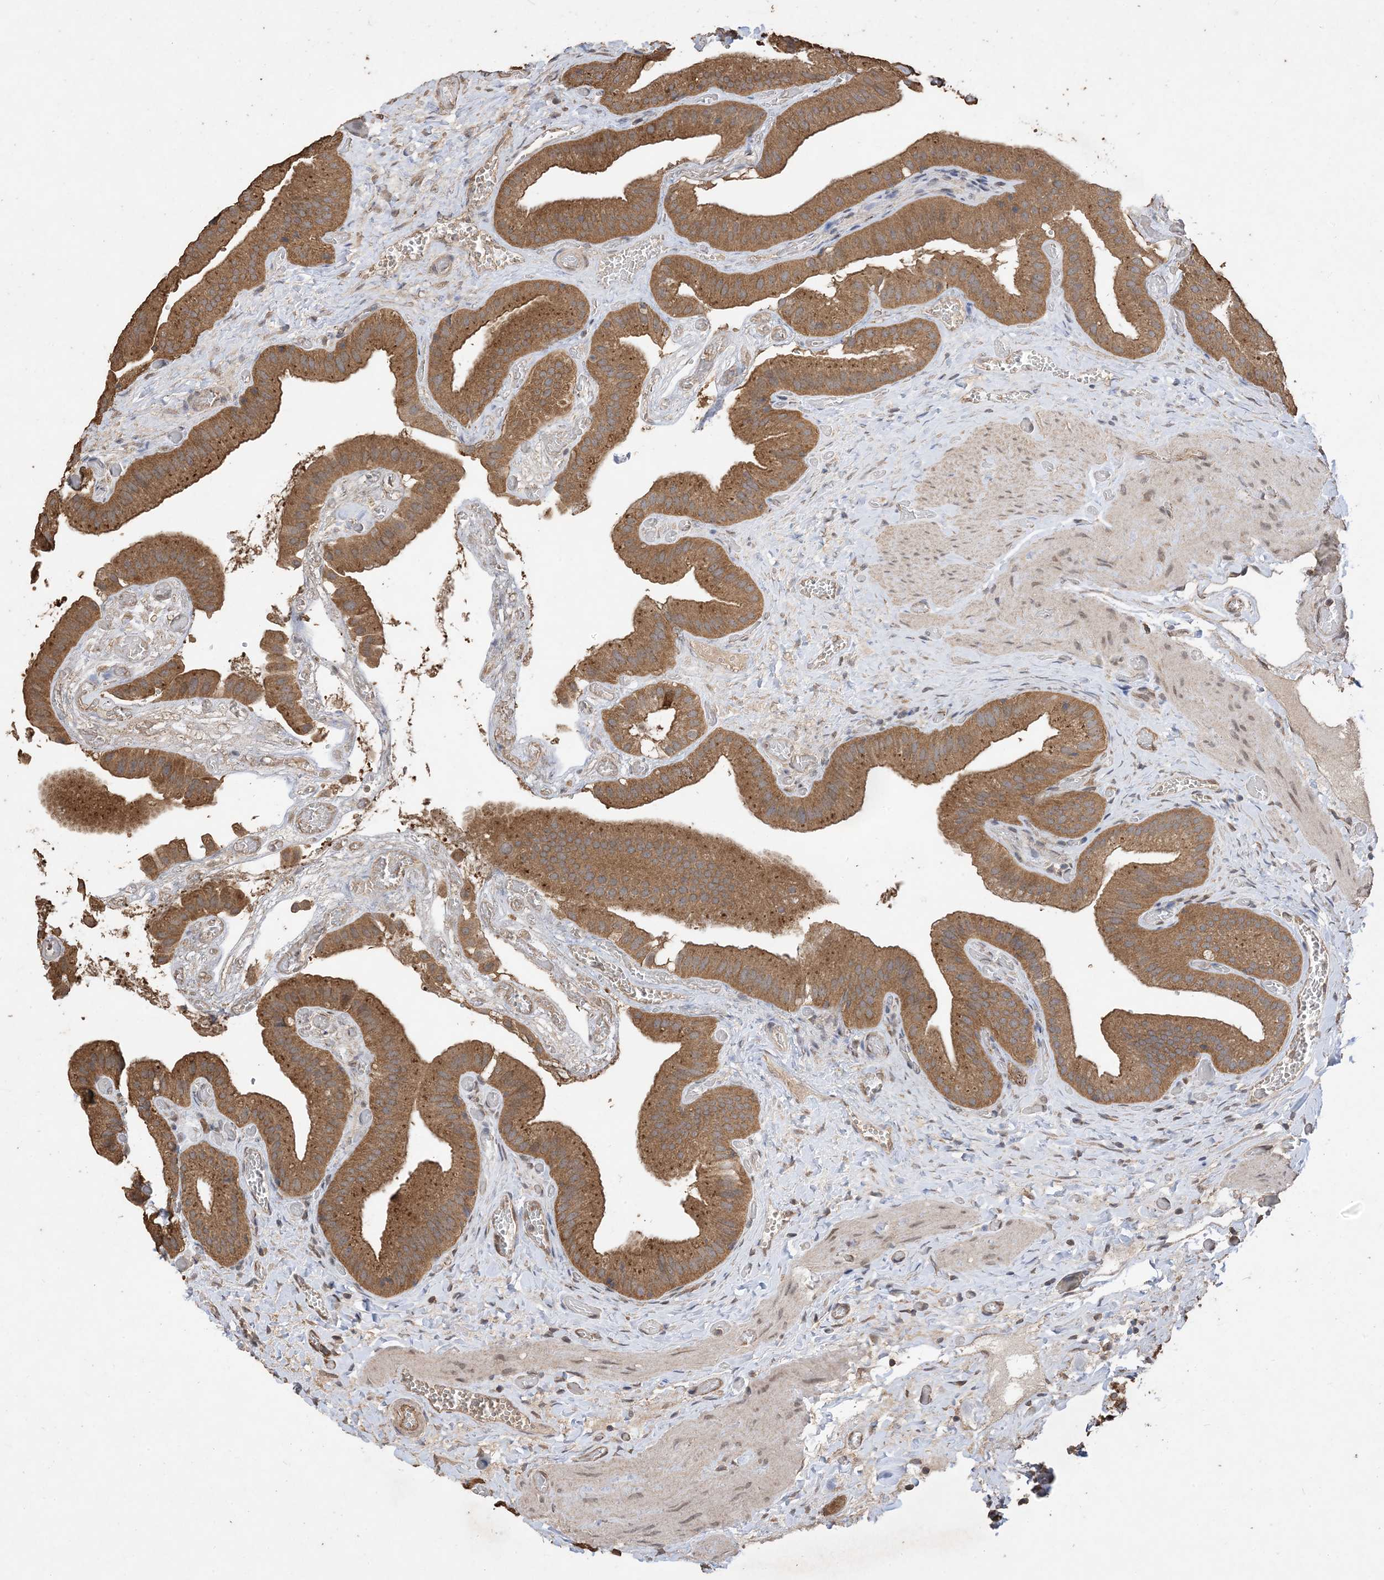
{"staining": {"intensity": "moderate", "quantity": ">75%", "location": "cytoplasmic/membranous"}, "tissue": "gallbladder", "cell_type": "Glandular cells", "image_type": "normal", "snomed": [{"axis": "morphology", "description": "Normal tissue, NOS"}, {"axis": "topography", "description": "Gallbladder"}], "caption": "Immunohistochemical staining of normal gallbladder demonstrates moderate cytoplasmic/membranous protein positivity in about >75% of glandular cells.", "gene": "ZKSCAN5", "patient": {"sex": "female", "age": 64}}